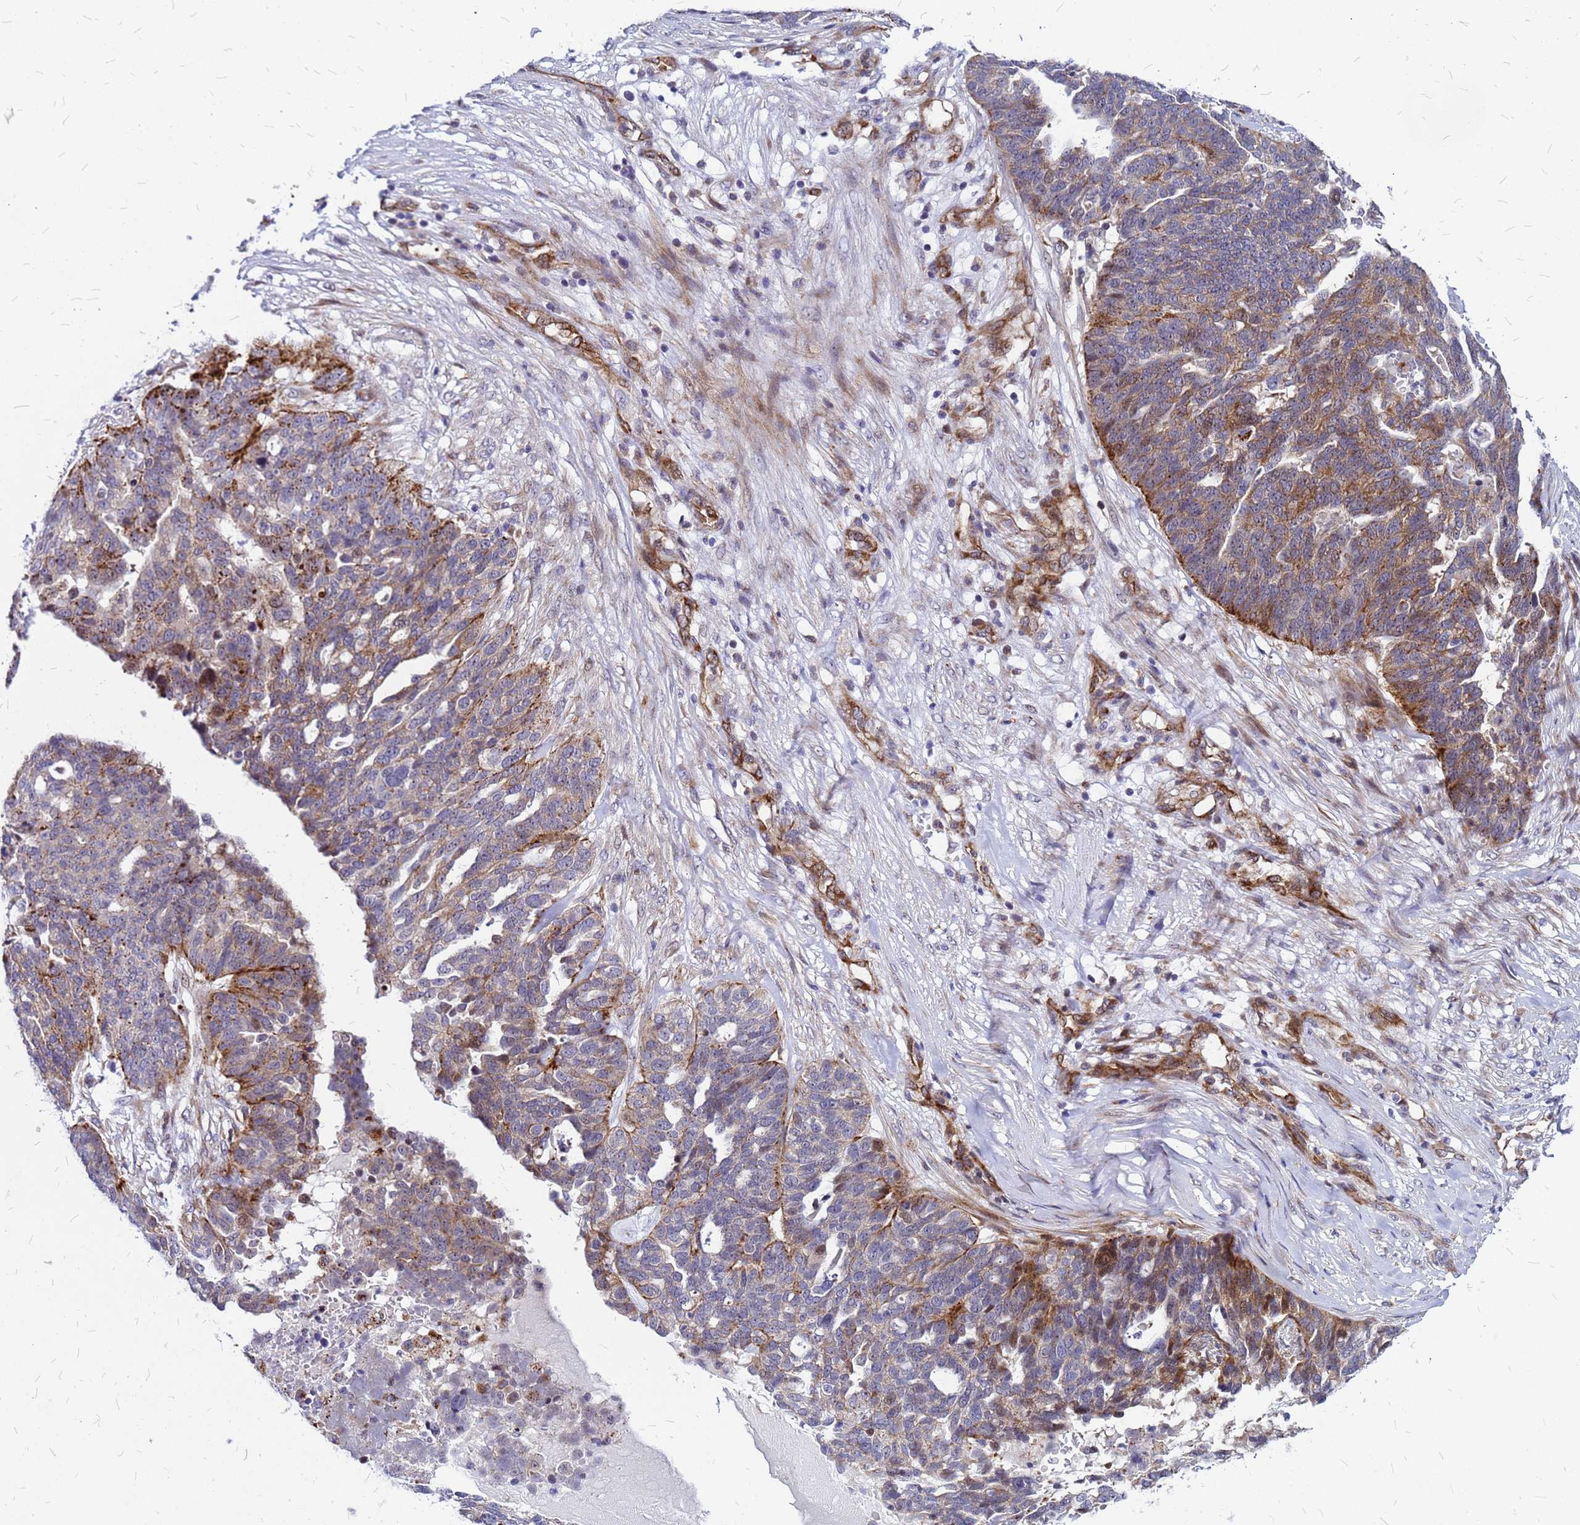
{"staining": {"intensity": "weak", "quantity": ">75%", "location": "cytoplasmic/membranous"}, "tissue": "ovarian cancer", "cell_type": "Tumor cells", "image_type": "cancer", "snomed": [{"axis": "morphology", "description": "Cystadenocarcinoma, serous, NOS"}, {"axis": "topography", "description": "Ovary"}], "caption": "Protein expression analysis of human ovarian cancer reveals weak cytoplasmic/membranous expression in approximately >75% of tumor cells. The staining was performed using DAB (3,3'-diaminobenzidine), with brown indicating positive protein expression. Nuclei are stained blue with hematoxylin.", "gene": "NOSTRIN", "patient": {"sex": "female", "age": 59}}